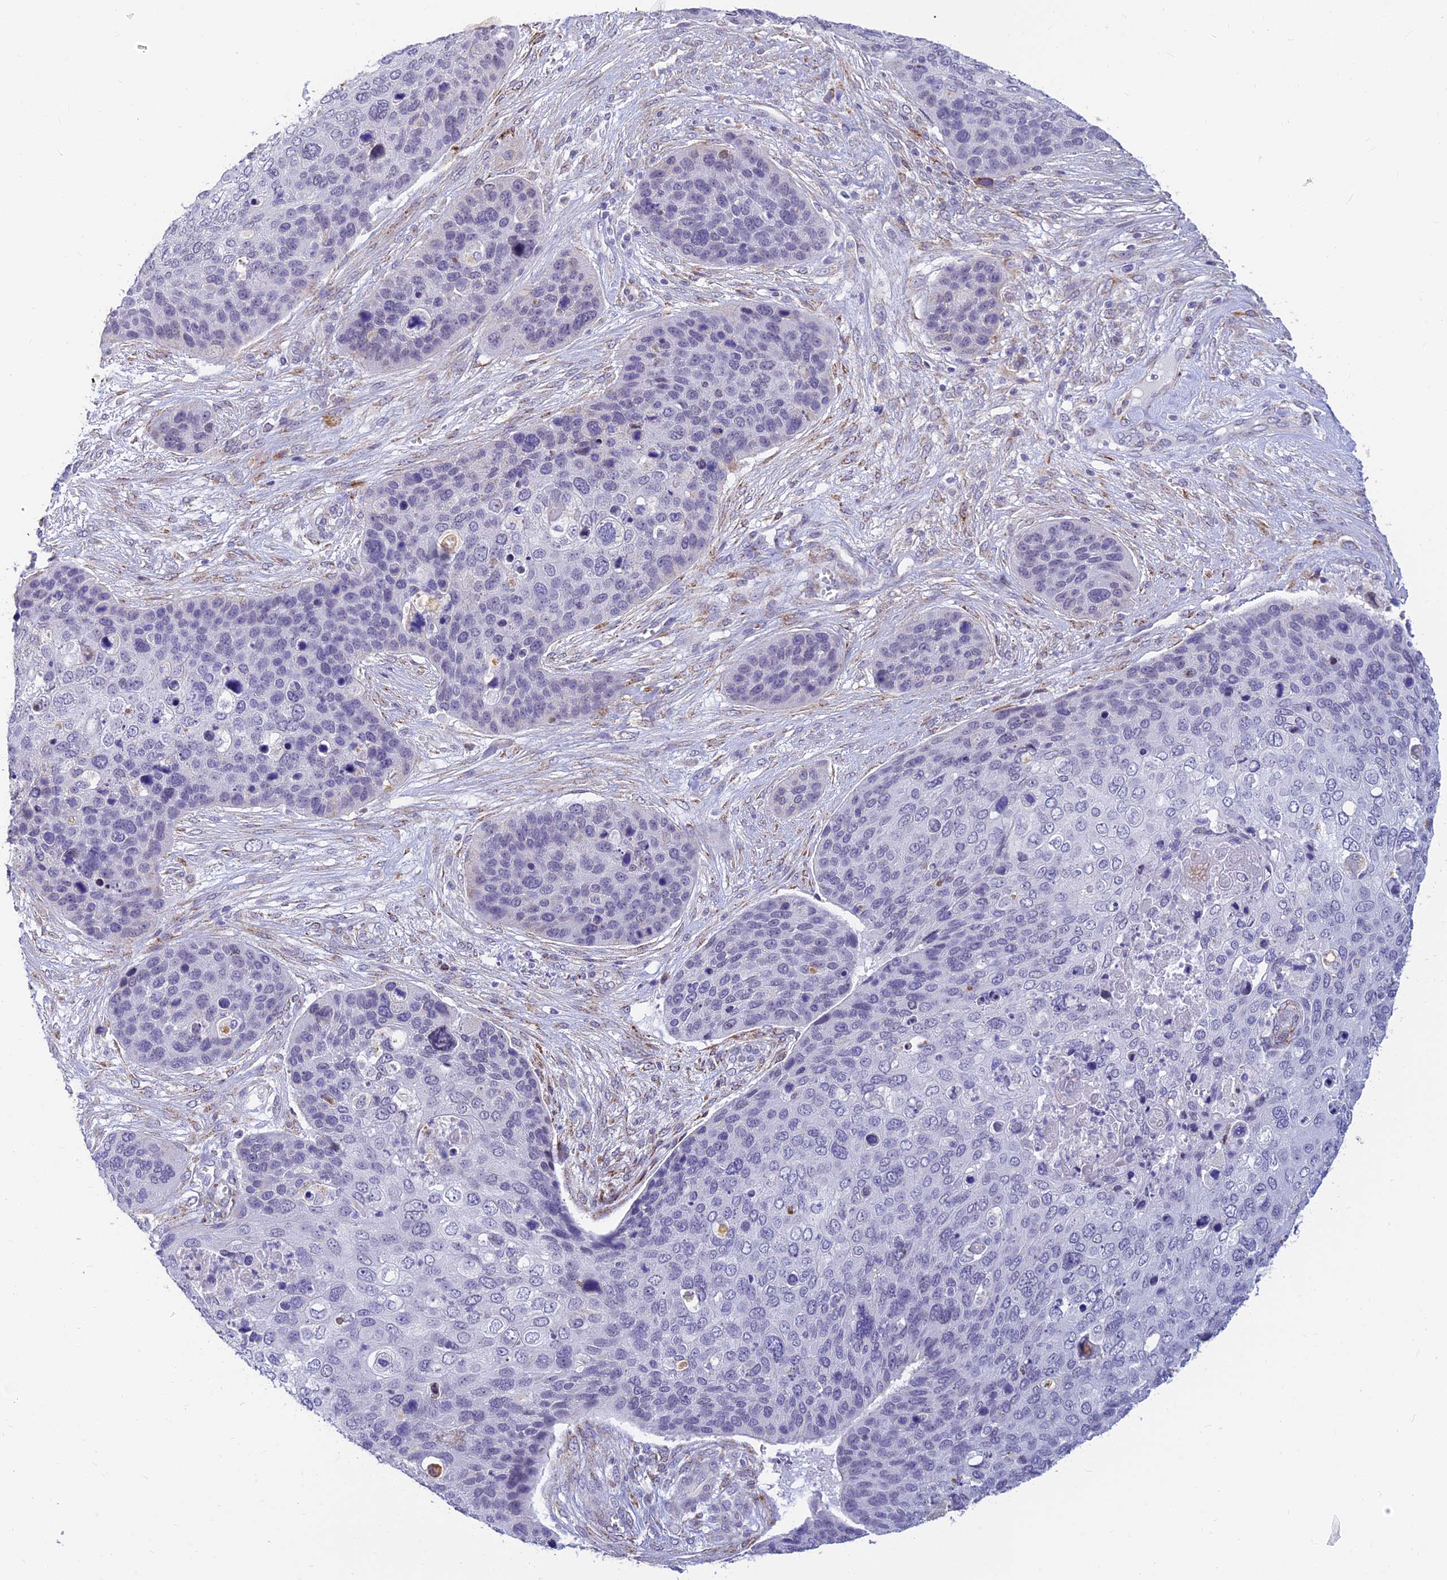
{"staining": {"intensity": "negative", "quantity": "none", "location": "none"}, "tissue": "skin cancer", "cell_type": "Tumor cells", "image_type": "cancer", "snomed": [{"axis": "morphology", "description": "Basal cell carcinoma"}, {"axis": "topography", "description": "Skin"}], "caption": "IHC of human skin cancer (basal cell carcinoma) exhibits no expression in tumor cells.", "gene": "ALDH1L2", "patient": {"sex": "female", "age": 74}}